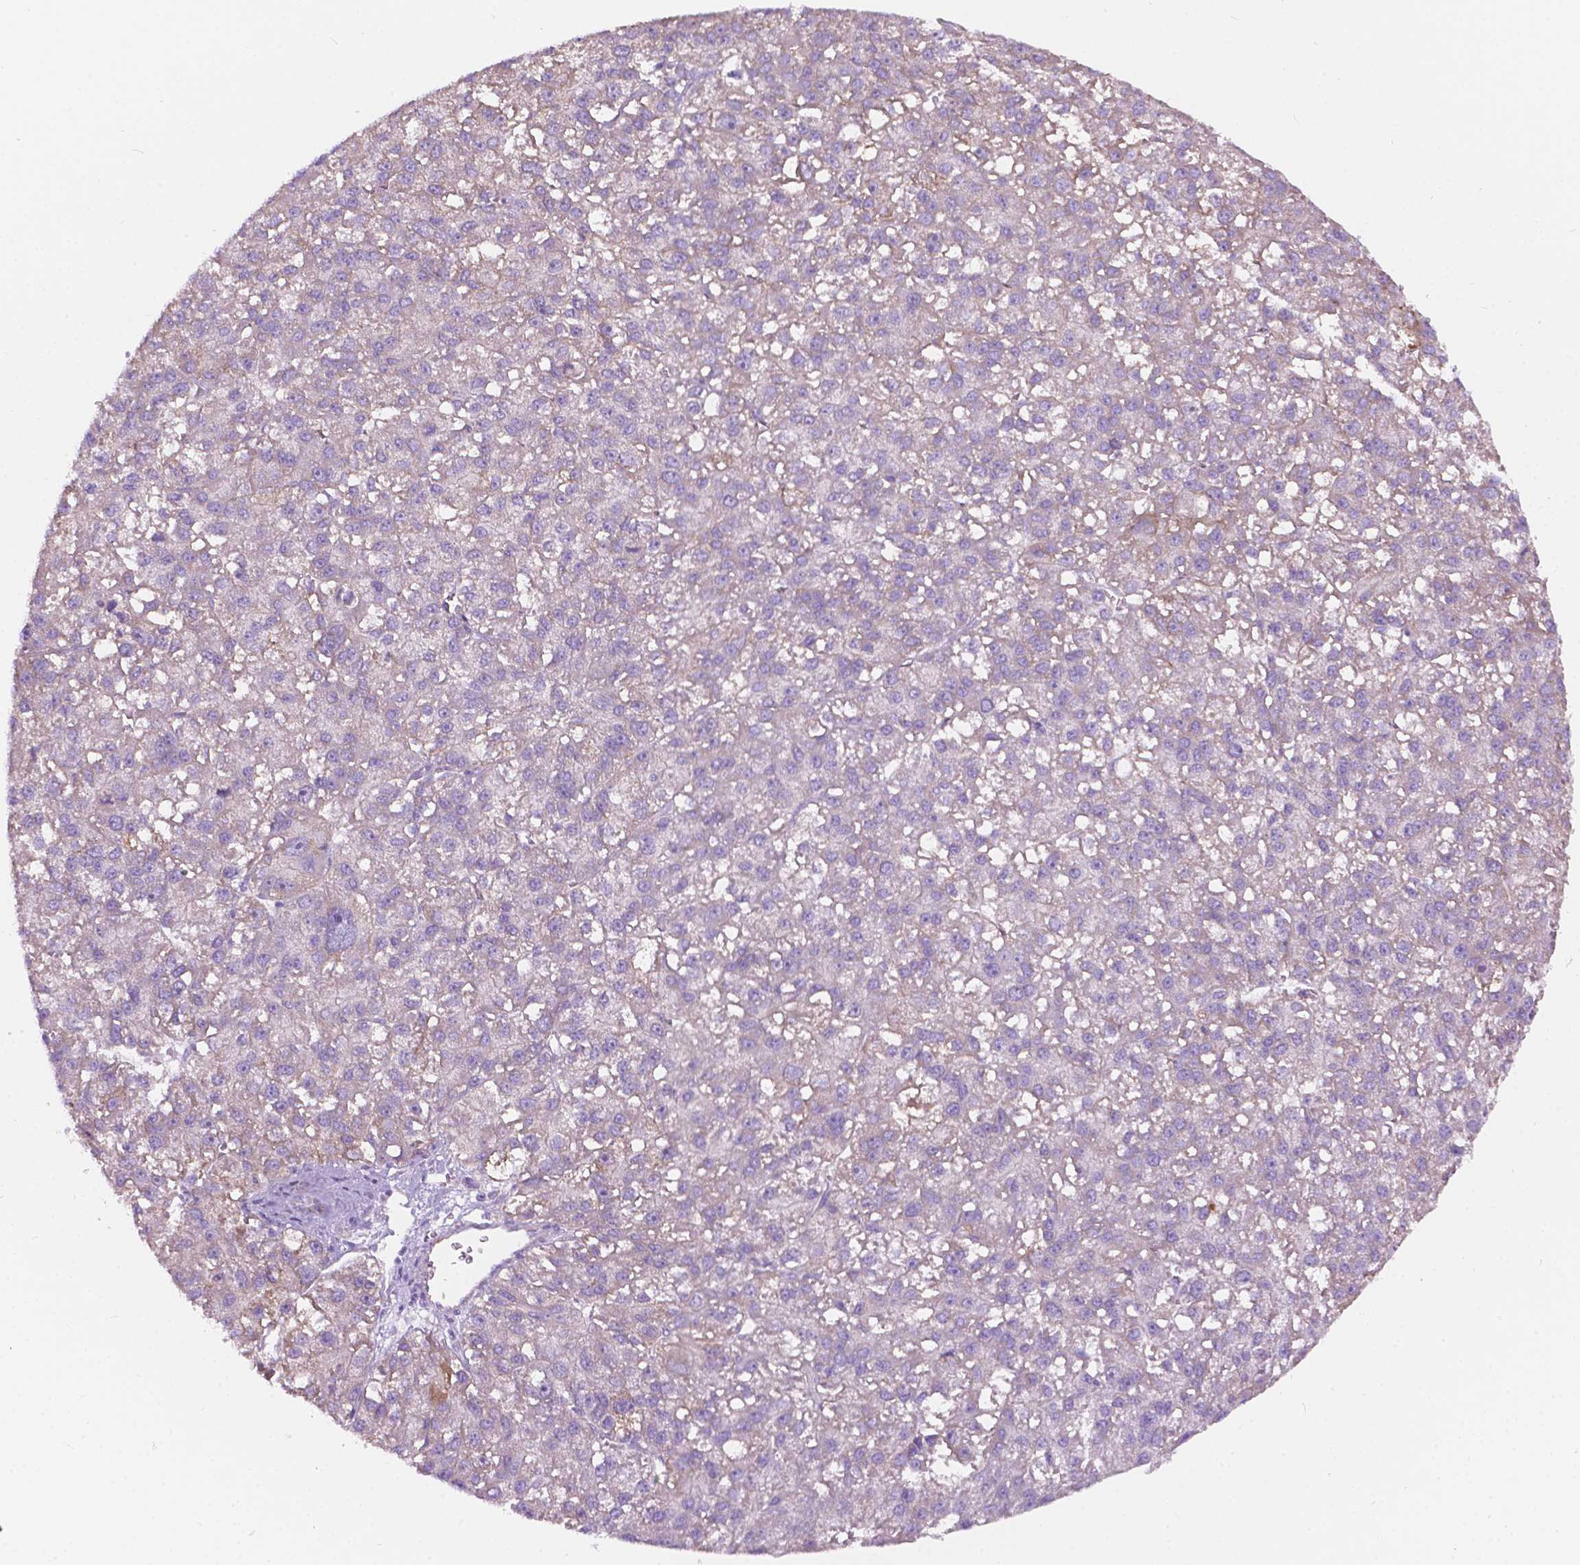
{"staining": {"intensity": "weak", "quantity": "<25%", "location": "cytoplasmic/membranous"}, "tissue": "liver cancer", "cell_type": "Tumor cells", "image_type": "cancer", "snomed": [{"axis": "morphology", "description": "Carcinoma, Hepatocellular, NOS"}, {"axis": "topography", "description": "Liver"}], "caption": "IHC micrograph of neoplastic tissue: hepatocellular carcinoma (liver) stained with DAB (3,3'-diaminobenzidine) shows no significant protein expression in tumor cells.", "gene": "NOS1AP", "patient": {"sex": "female", "age": 70}}